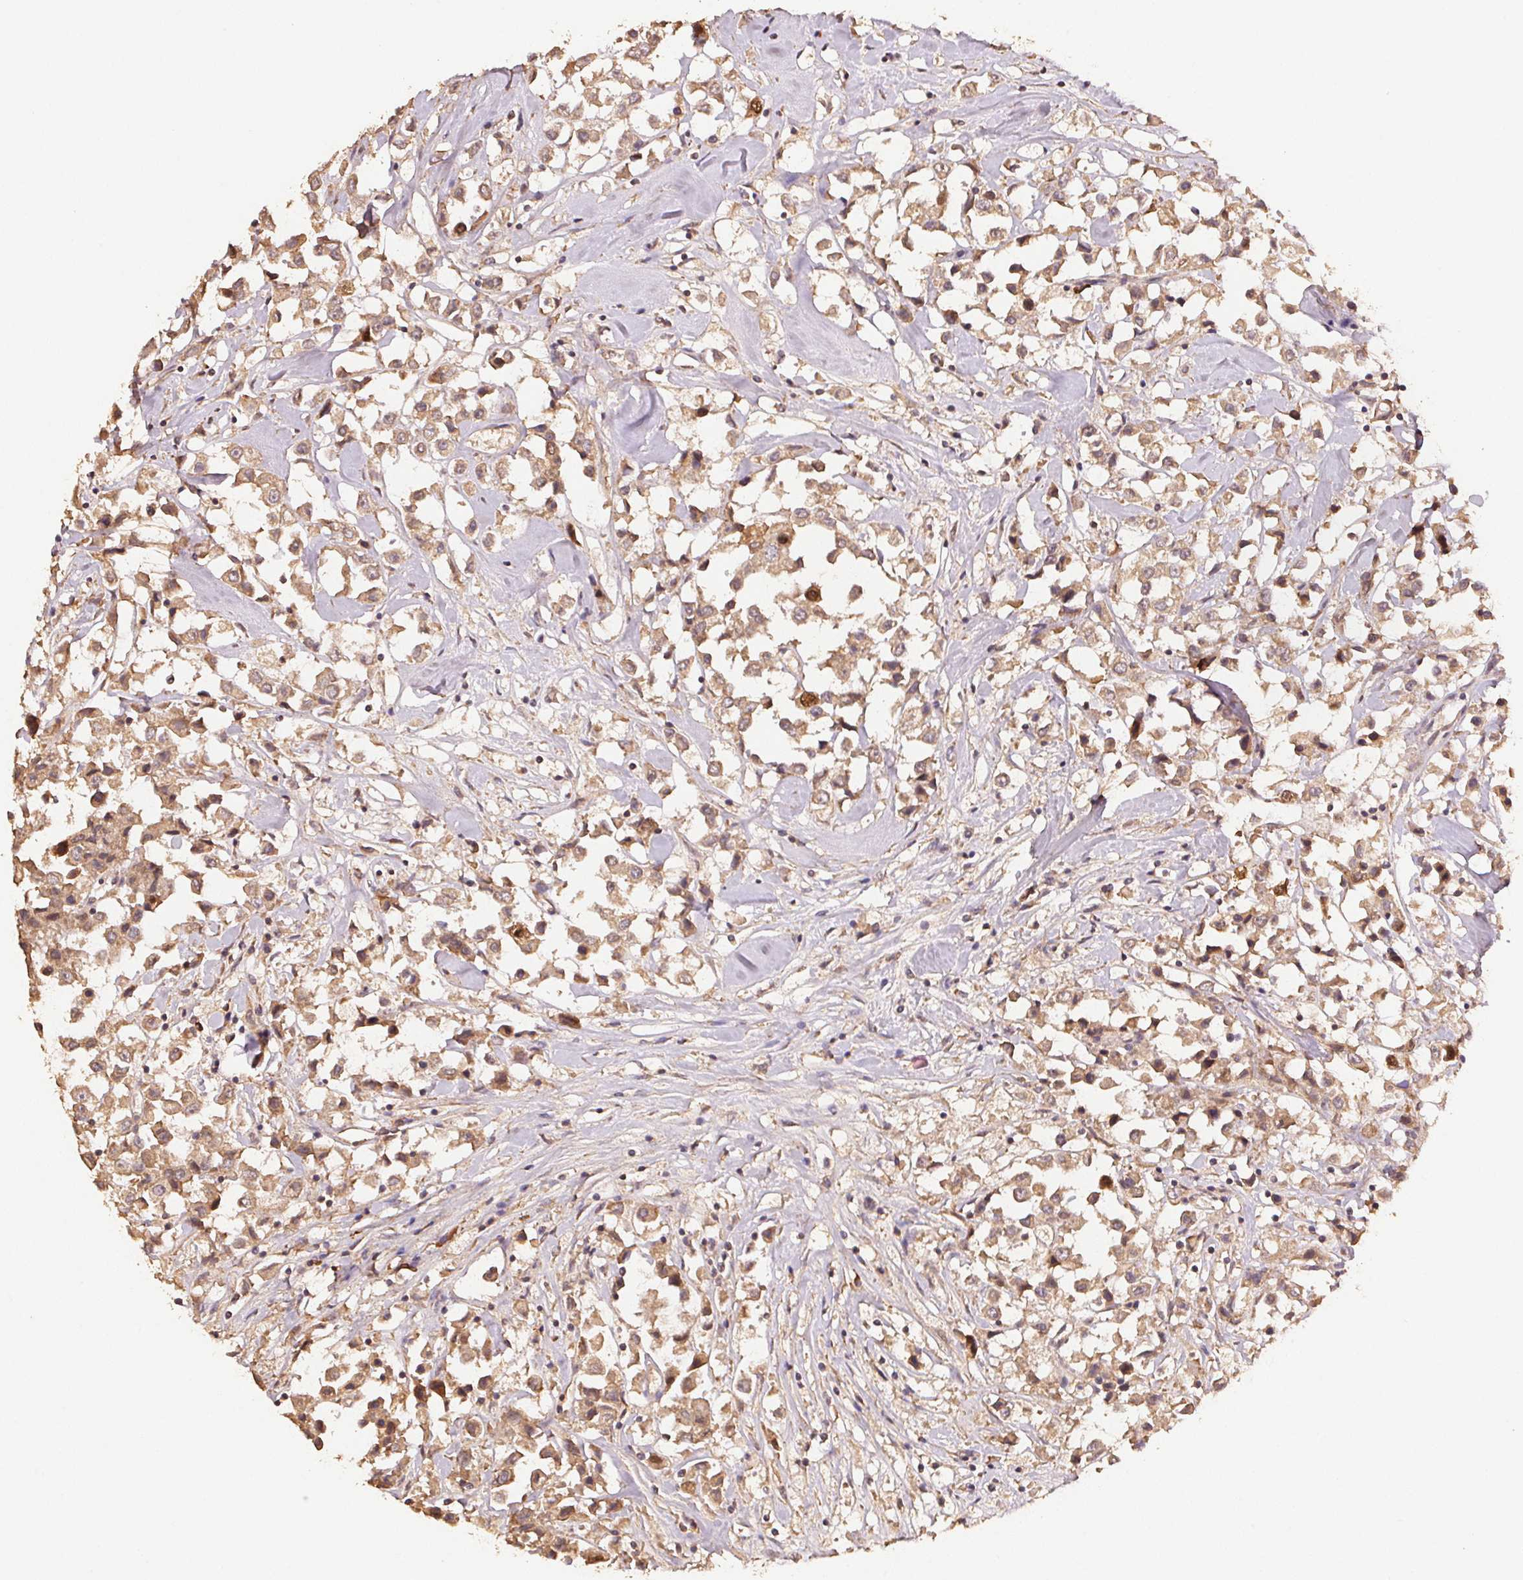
{"staining": {"intensity": "moderate", "quantity": "25%-75%", "location": "cytoplasmic/membranous,nuclear"}, "tissue": "breast cancer", "cell_type": "Tumor cells", "image_type": "cancer", "snomed": [{"axis": "morphology", "description": "Duct carcinoma"}, {"axis": "topography", "description": "Breast"}], "caption": "The micrograph reveals a brown stain indicating the presence of a protein in the cytoplasmic/membranous and nuclear of tumor cells in breast intraductal carcinoma.", "gene": "CENPF", "patient": {"sex": "female", "age": 61}}